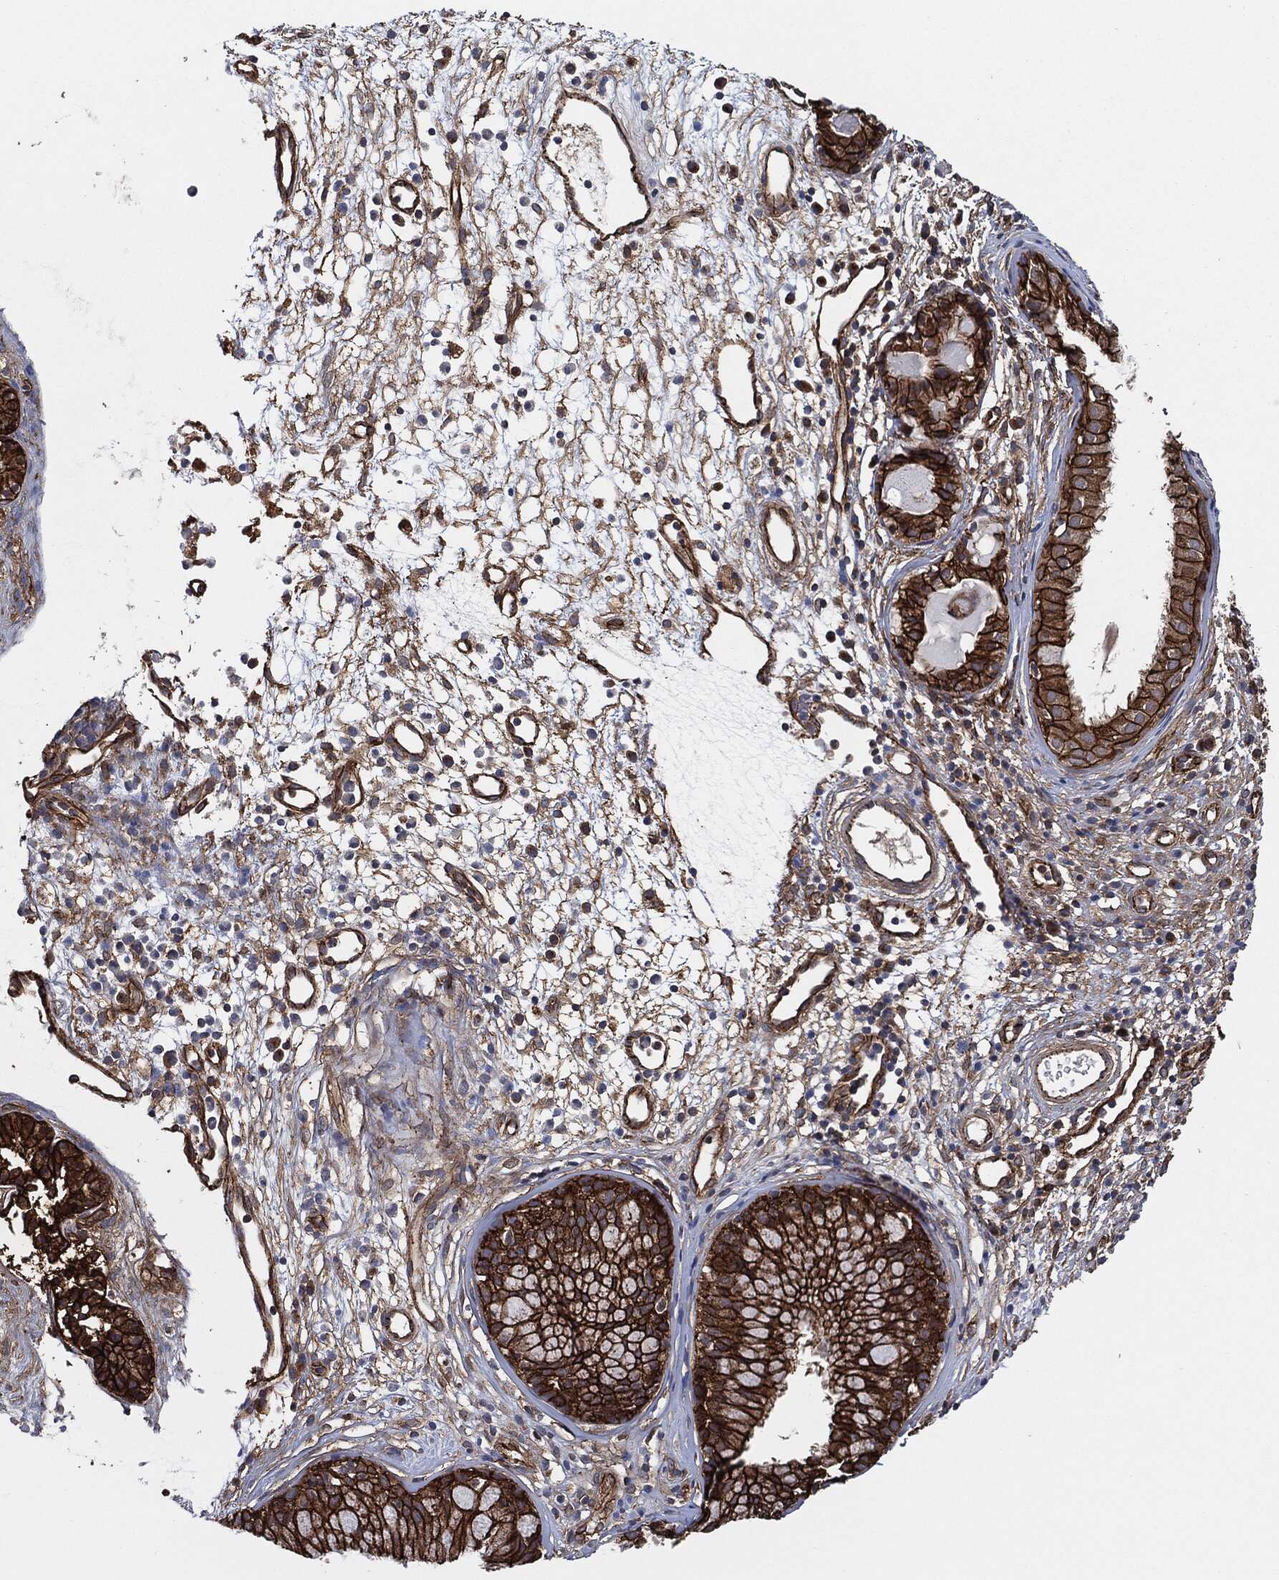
{"staining": {"intensity": "strong", "quantity": ">75%", "location": "cytoplasmic/membranous"}, "tissue": "nasopharynx", "cell_type": "Respiratory epithelial cells", "image_type": "normal", "snomed": [{"axis": "morphology", "description": "Normal tissue, NOS"}, {"axis": "topography", "description": "Nasopharynx"}], "caption": "A brown stain shows strong cytoplasmic/membranous expression of a protein in respiratory epithelial cells of benign human nasopharynx. Immunohistochemistry stains the protein in brown and the nuclei are stained blue.", "gene": "CTNNA1", "patient": {"sex": "male", "age": 77}}